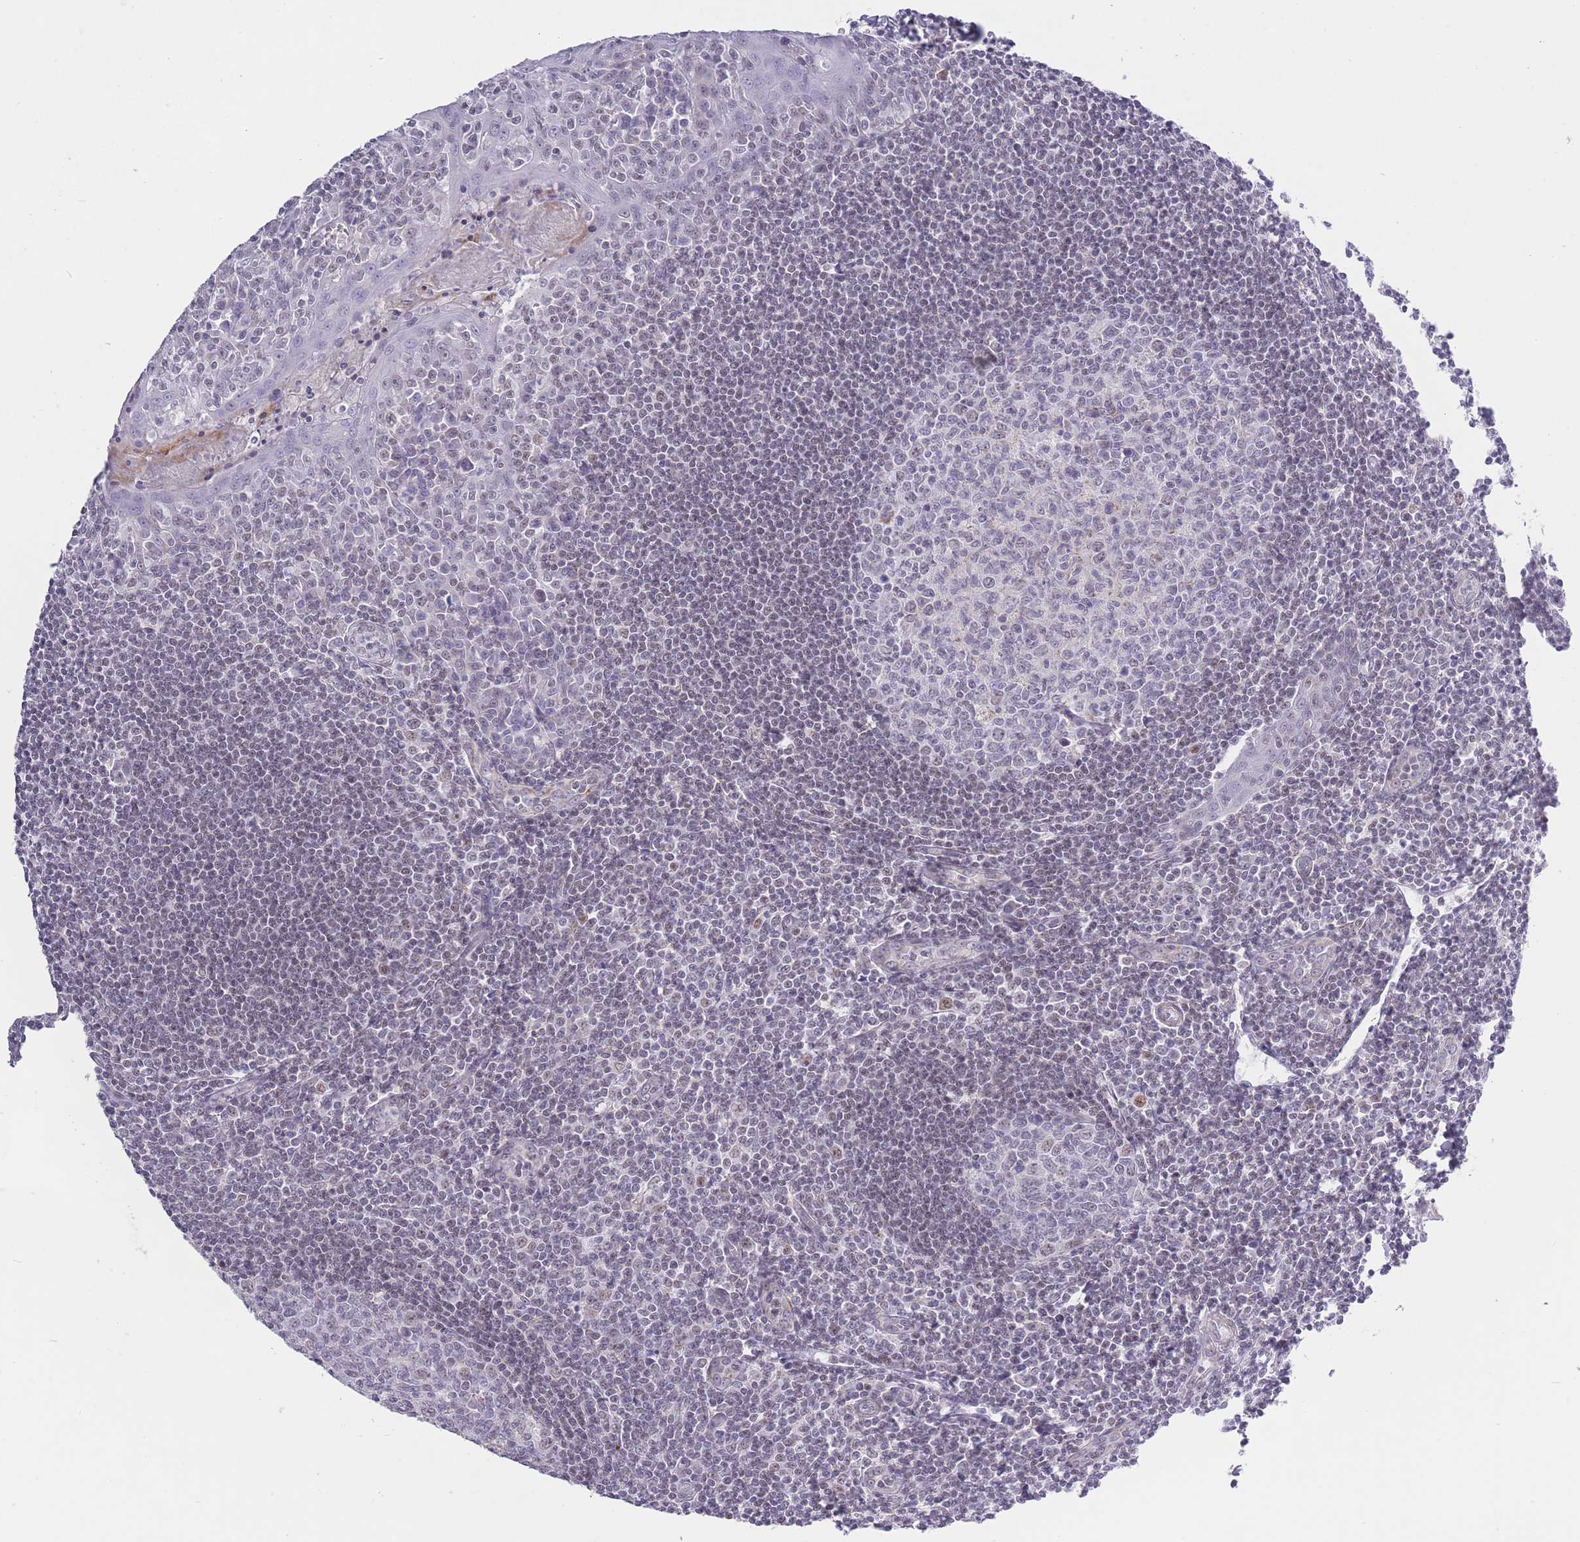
{"staining": {"intensity": "weak", "quantity": "<25%", "location": "nuclear"}, "tissue": "tonsil", "cell_type": "Germinal center cells", "image_type": "normal", "snomed": [{"axis": "morphology", "description": "Normal tissue, NOS"}, {"axis": "topography", "description": "Tonsil"}], "caption": "Tonsil stained for a protein using immunohistochemistry displays no expression germinal center cells.", "gene": "ZBTB24", "patient": {"sex": "male", "age": 27}}